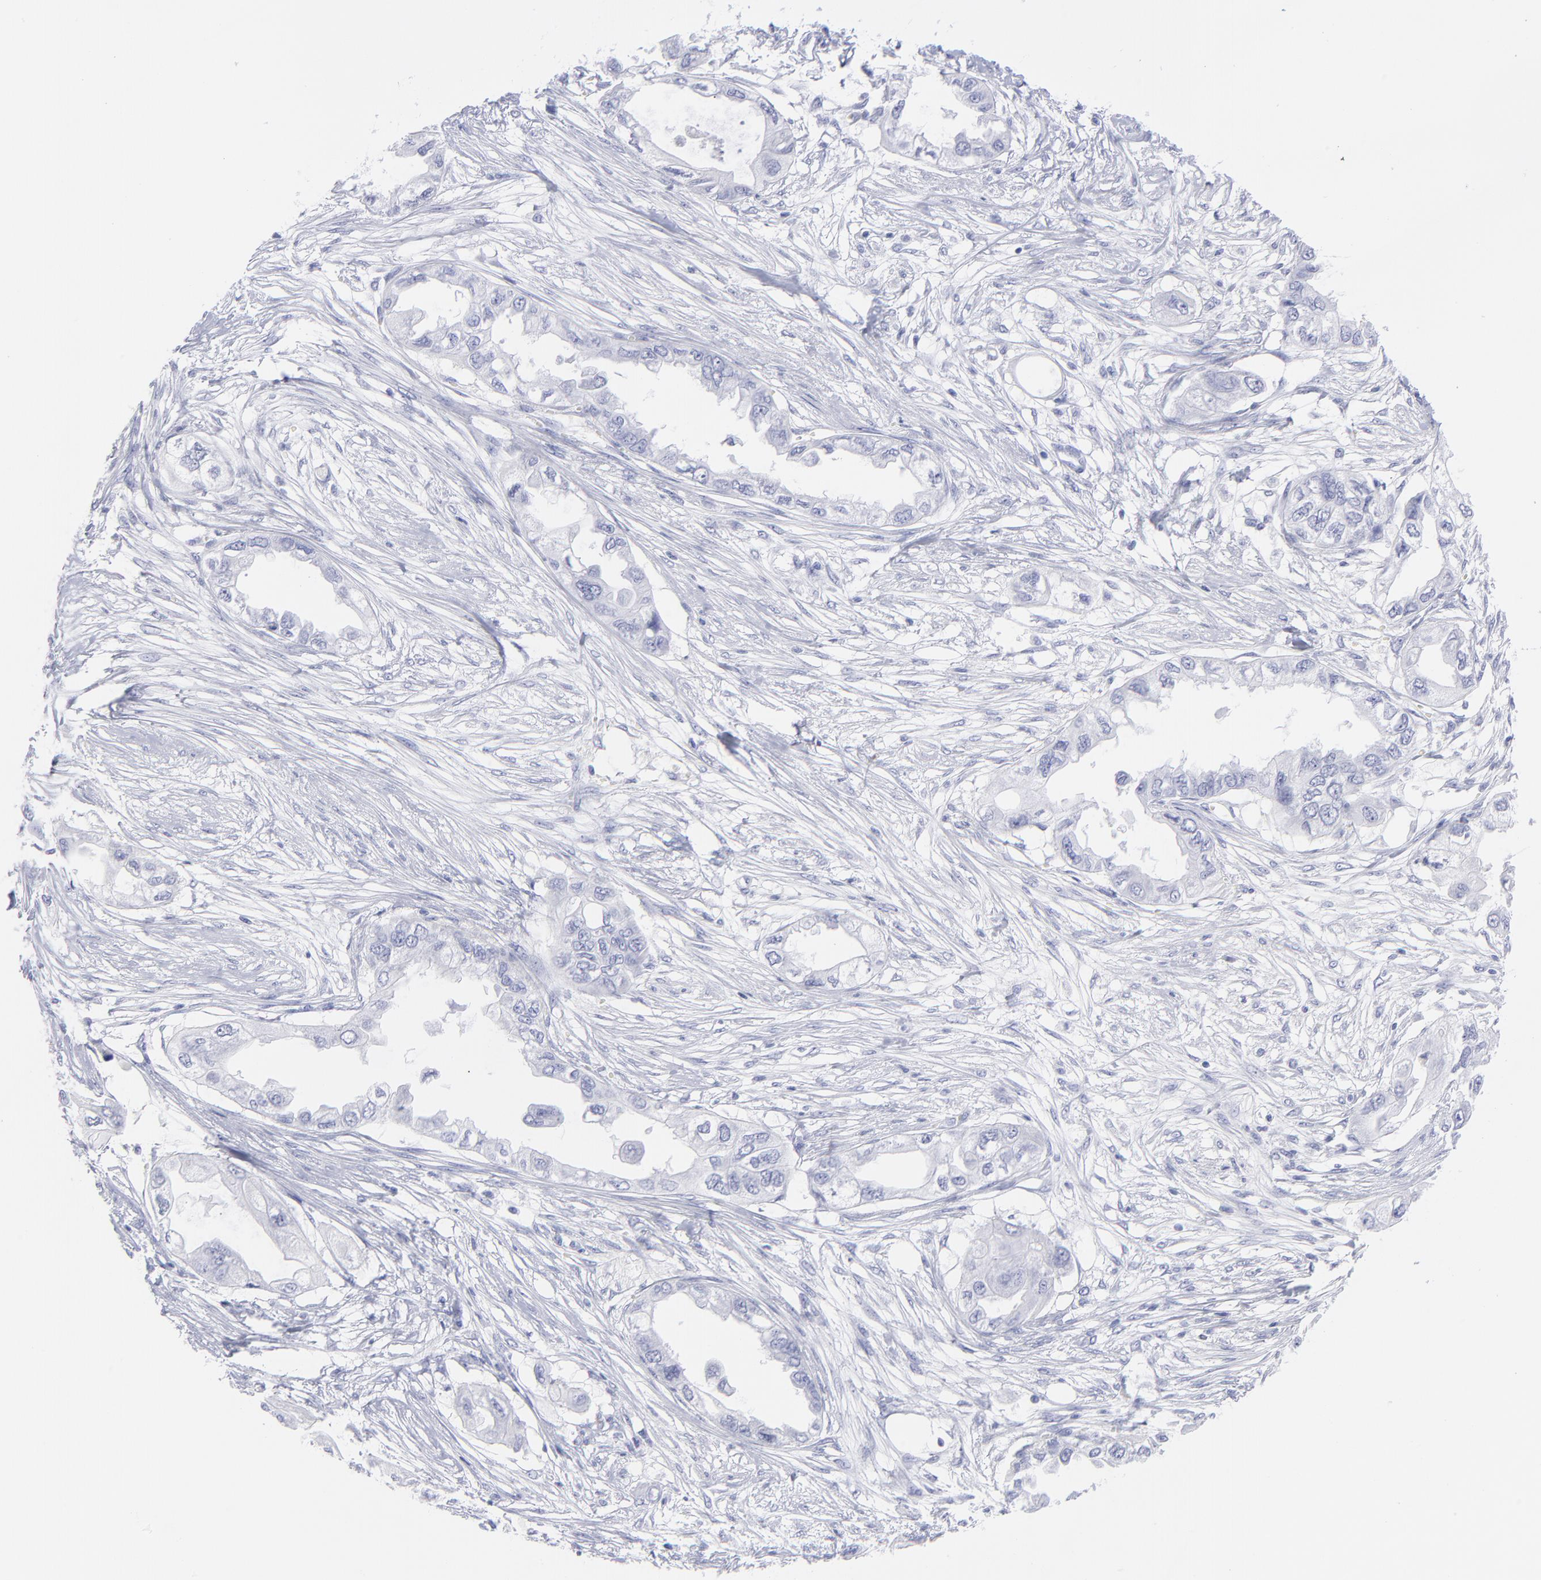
{"staining": {"intensity": "negative", "quantity": "none", "location": "none"}, "tissue": "endometrial cancer", "cell_type": "Tumor cells", "image_type": "cancer", "snomed": [{"axis": "morphology", "description": "Adenocarcinoma, NOS"}, {"axis": "topography", "description": "Endometrium"}], "caption": "An image of human endometrial cancer is negative for staining in tumor cells.", "gene": "F13B", "patient": {"sex": "female", "age": 67}}